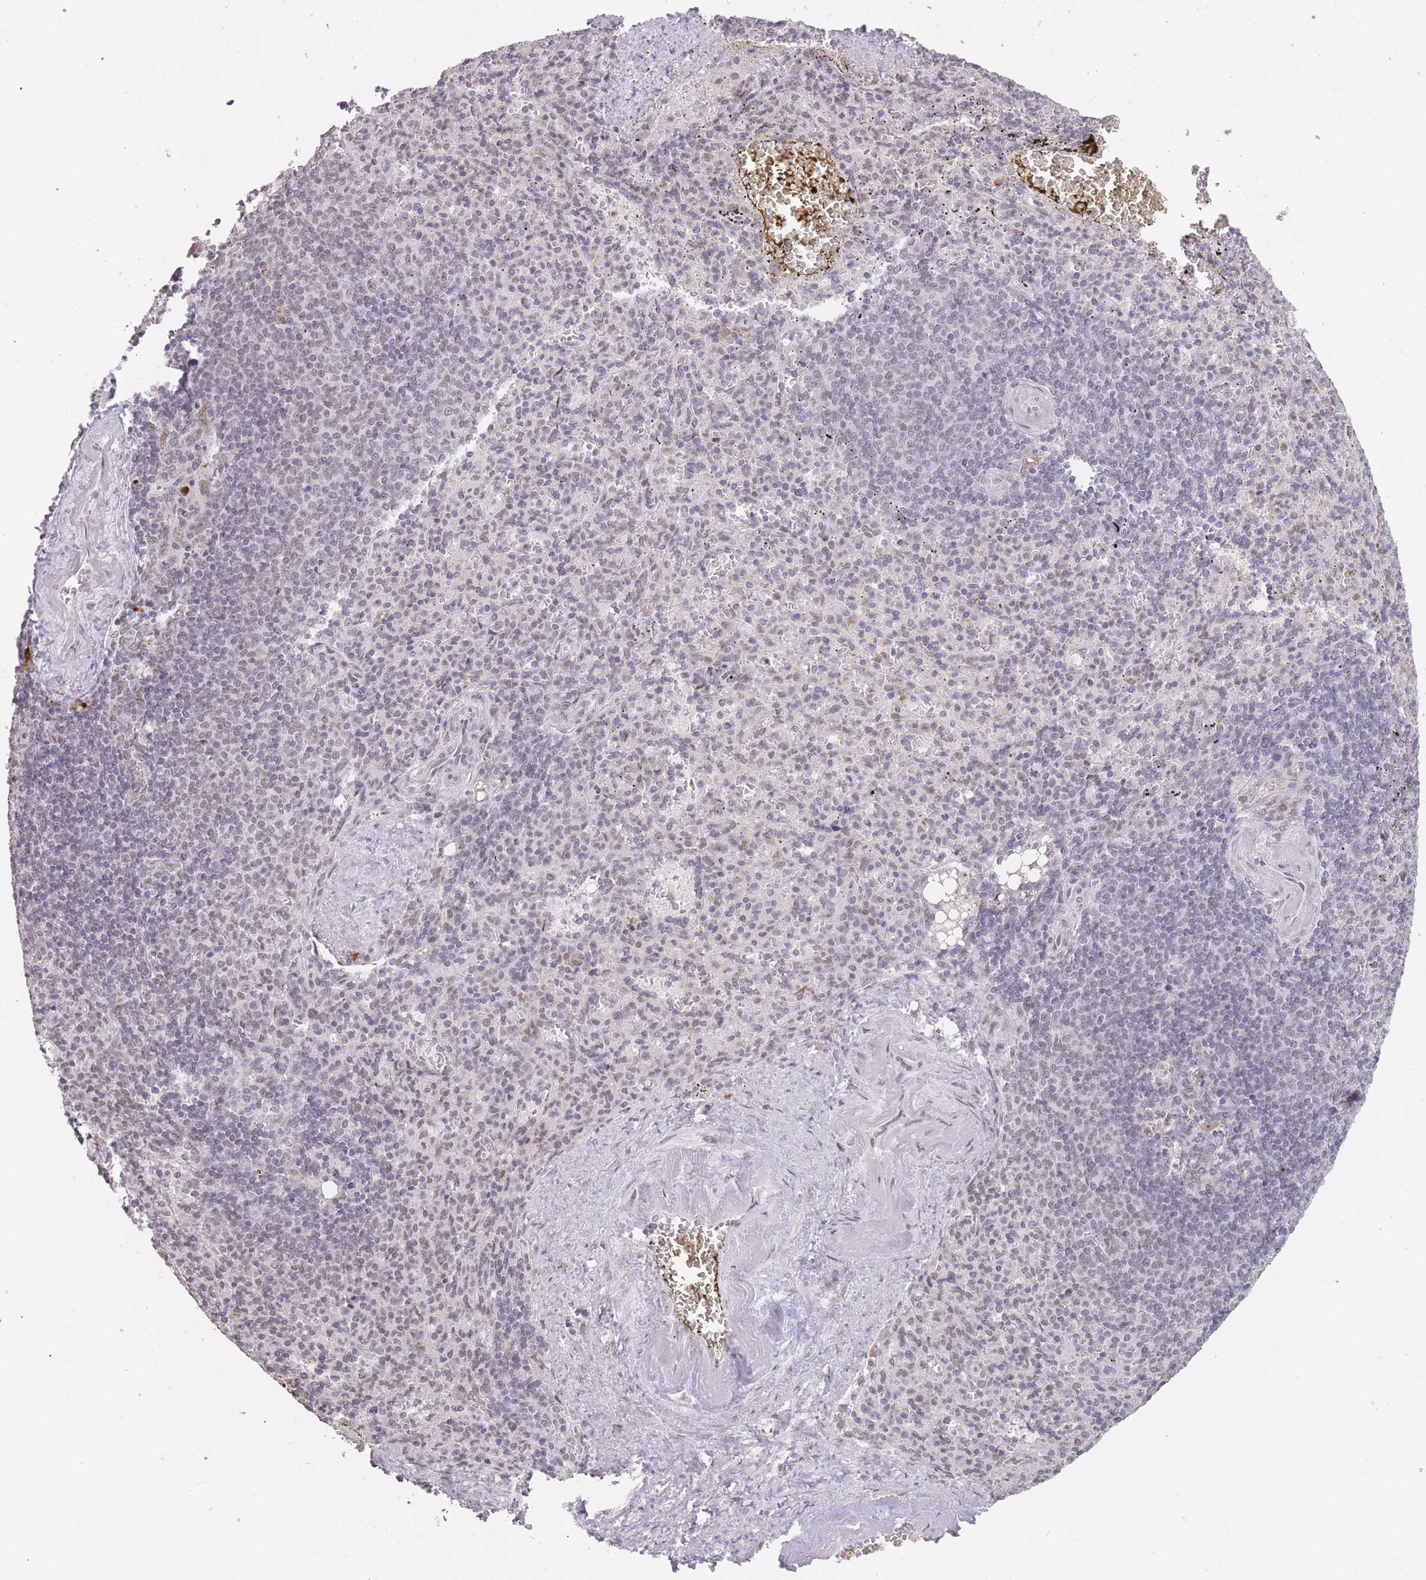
{"staining": {"intensity": "moderate", "quantity": "25%-75%", "location": "nuclear"}, "tissue": "spleen", "cell_type": "Cells in red pulp", "image_type": "normal", "snomed": [{"axis": "morphology", "description": "Normal tissue, NOS"}, {"axis": "topography", "description": "Spleen"}], "caption": "Immunohistochemistry photomicrograph of benign spleen: spleen stained using immunohistochemistry demonstrates medium levels of moderate protein expression localized specifically in the nuclear of cells in red pulp, appearing as a nuclear brown color.", "gene": "HNRNPUL1", "patient": {"sex": "female", "age": 74}}